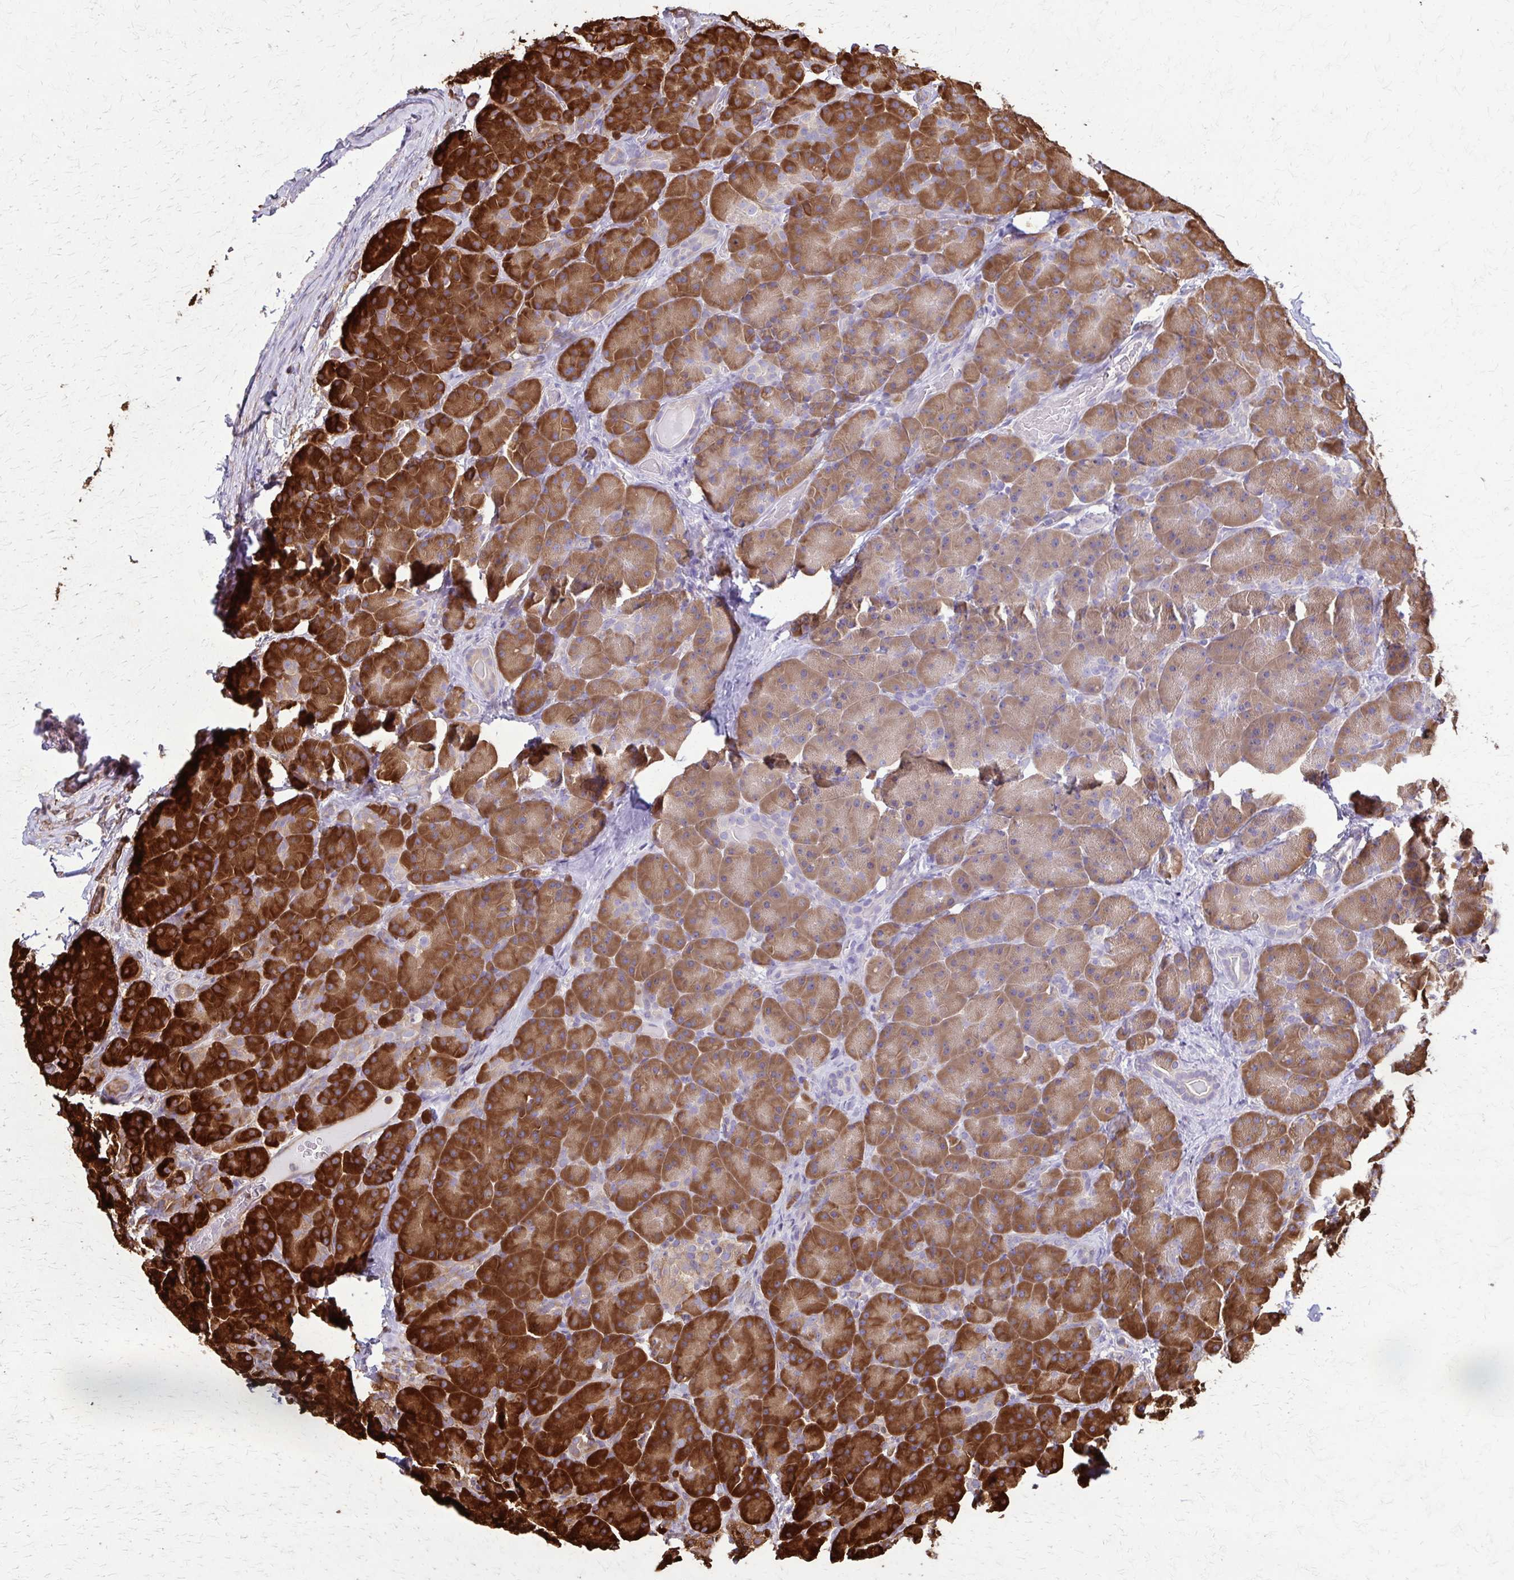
{"staining": {"intensity": "strong", "quantity": ">75%", "location": "cytoplasmic/membranous"}, "tissue": "pancreas", "cell_type": "Exocrine glandular cells", "image_type": "normal", "snomed": [{"axis": "morphology", "description": "Normal tissue, NOS"}, {"axis": "topography", "description": "Pancreas"}], "caption": "Human pancreas stained for a protein (brown) displays strong cytoplasmic/membranous positive staining in approximately >75% of exocrine glandular cells.", "gene": "EEF2", "patient": {"sex": "male", "age": 57}}